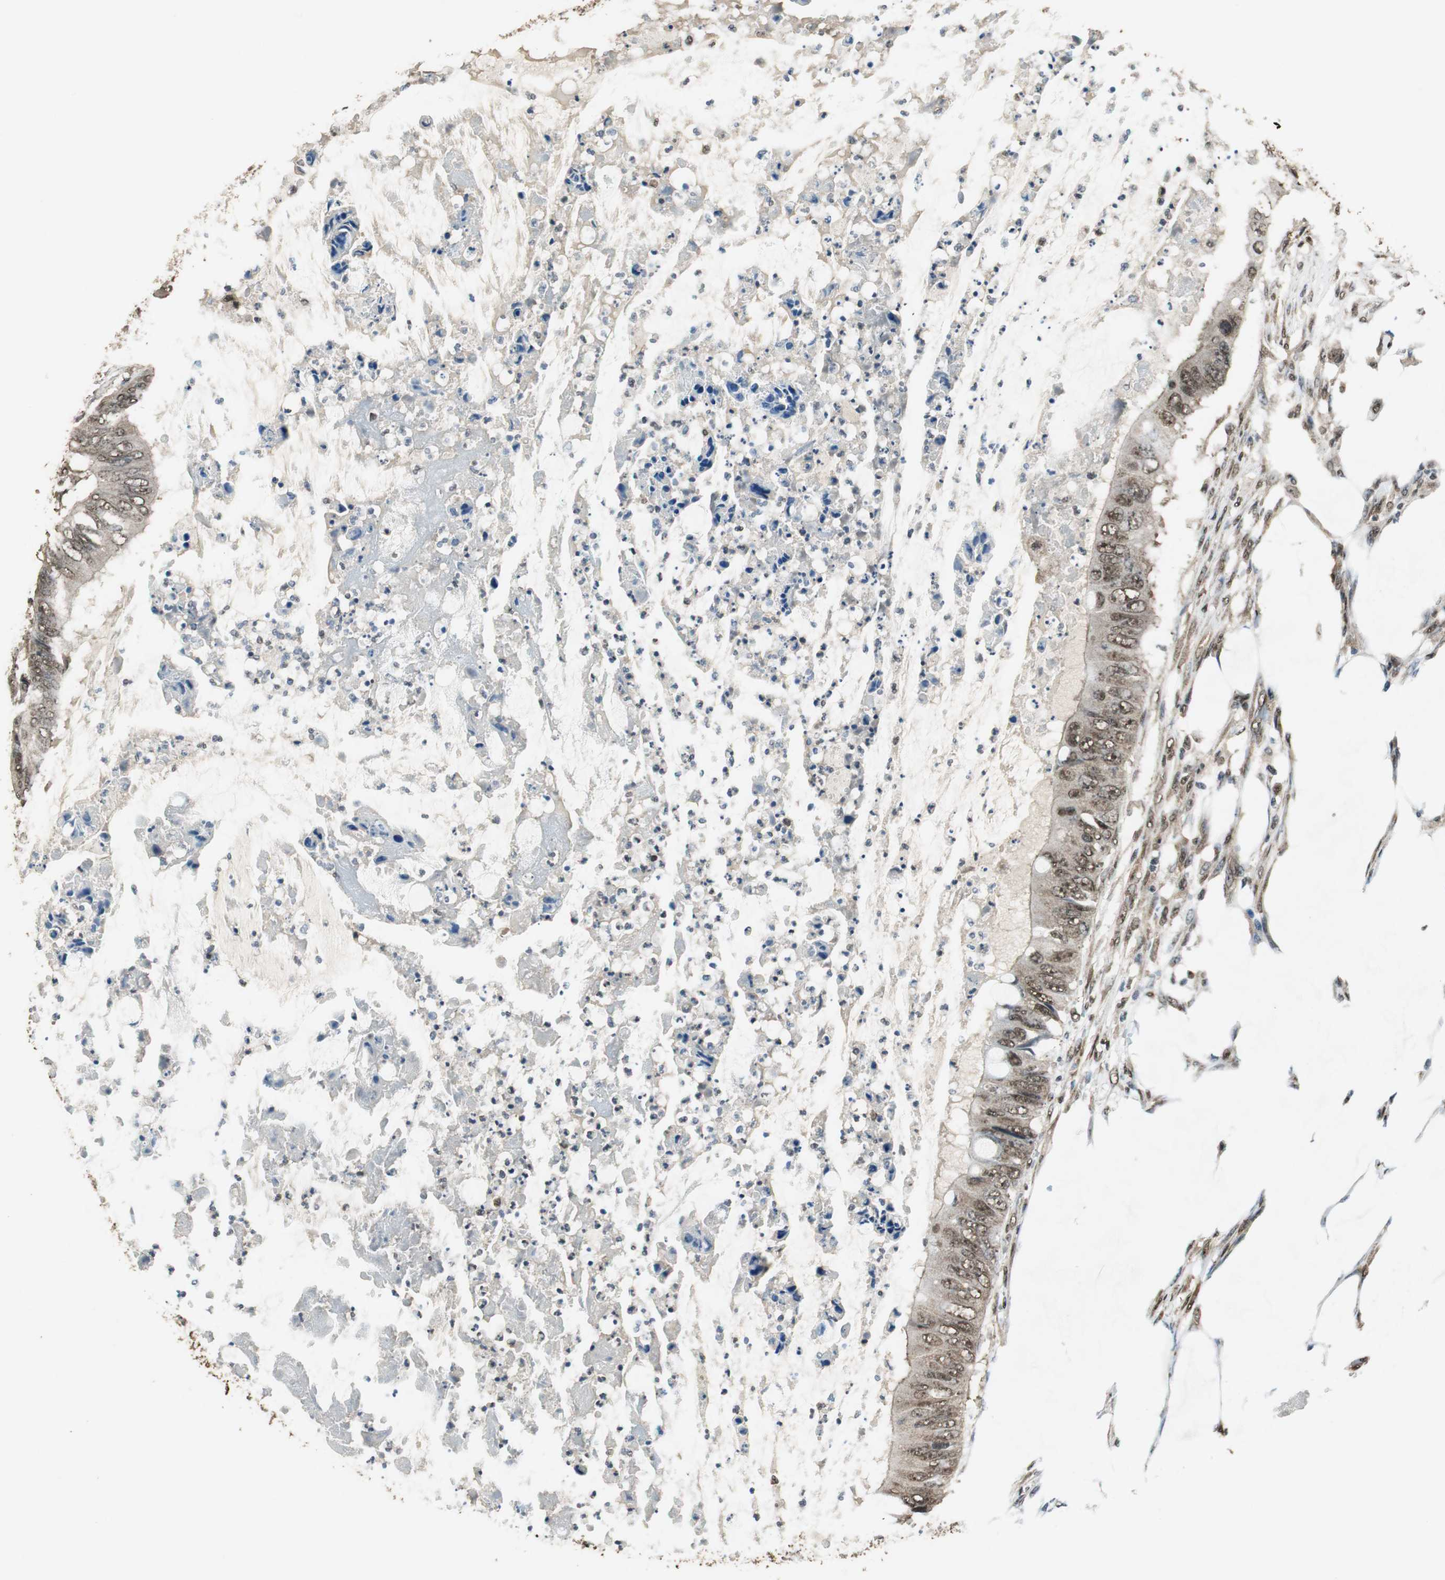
{"staining": {"intensity": "moderate", "quantity": ">75%", "location": "cytoplasmic/membranous,nuclear"}, "tissue": "colorectal cancer", "cell_type": "Tumor cells", "image_type": "cancer", "snomed": [{"axis": "morphology", "description": "Normal tissue, NOS"}, {"axis": "morphology", "description": "Adenocarcinoma, NOS"}, {"axis": "topography", "description": "Rectum"}, {"axis": "topography", "description": "Peripheral nerve tissue"}], "caption": "The micrograph exhibits staining of colorectal adenocarcinoma, revealing moderate cytoplasmic/membranous and nuclear protein expression (brown color) within tumor cells.", "gene": "PPP1R13B", "patient": {"sex": "female", "age": 77}}